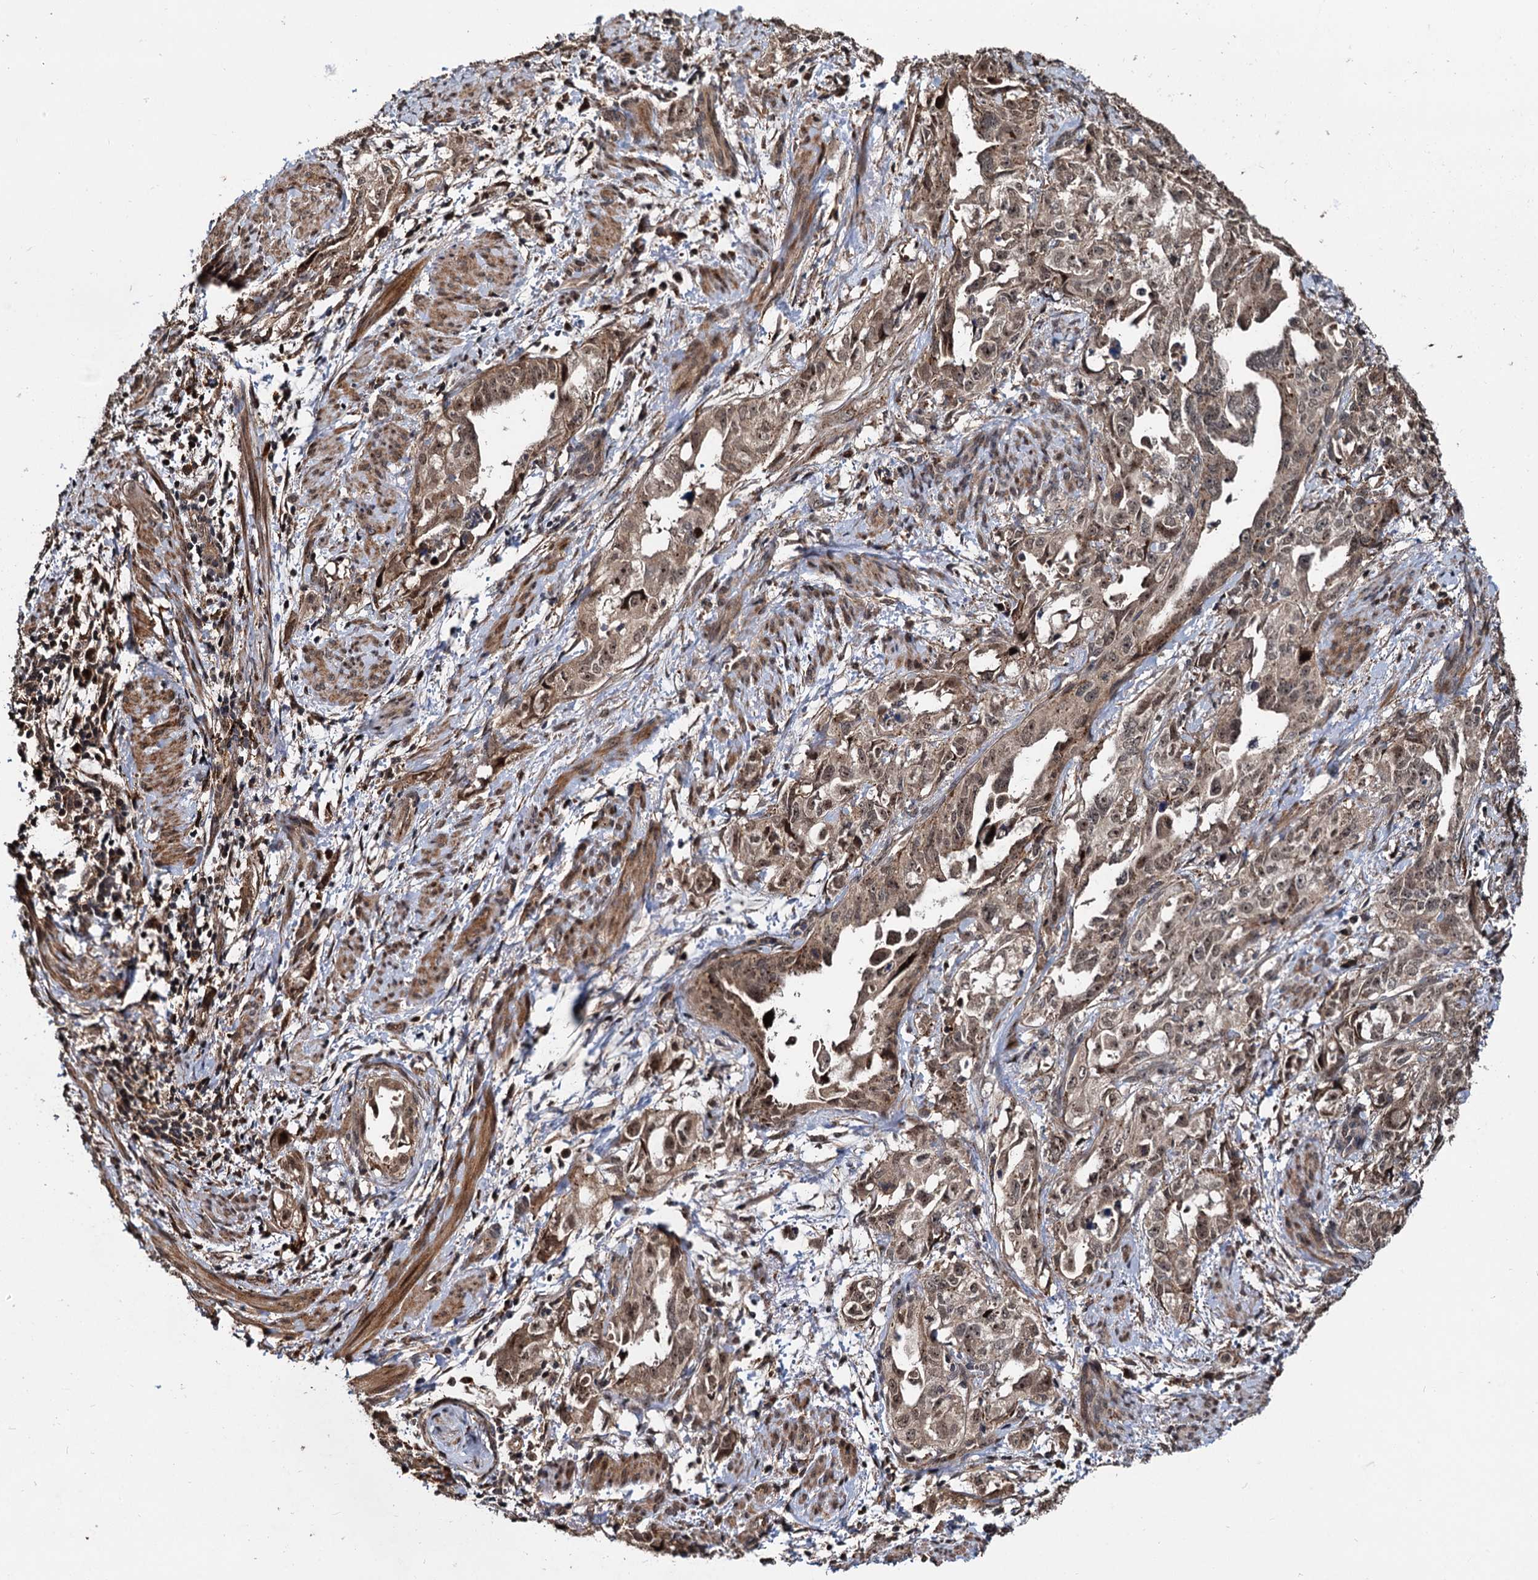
{"staining": {"intensity": "weak", "quantity": ">75%", "location": "cytoplasmic/membranous,nuclear"}, "tissue": "endometrial cancer", "cell_type": "Tumor cells", "image_type": "cancer", "snomed": [{"axis": "morphology", "description": "Adenocarcinoma, NOS"}, {"axis": "topography", "description": "Endometrium"}], "caption": "Immunohistochemistry (IHC) of human endometrial adenocarcinoma shows low levels of weak cytoplasmic/membranous and nuclear positivity in about >75% of tumor cells.", "gene": "CEP192", "patient": {"sex": "female", "age": 65}}